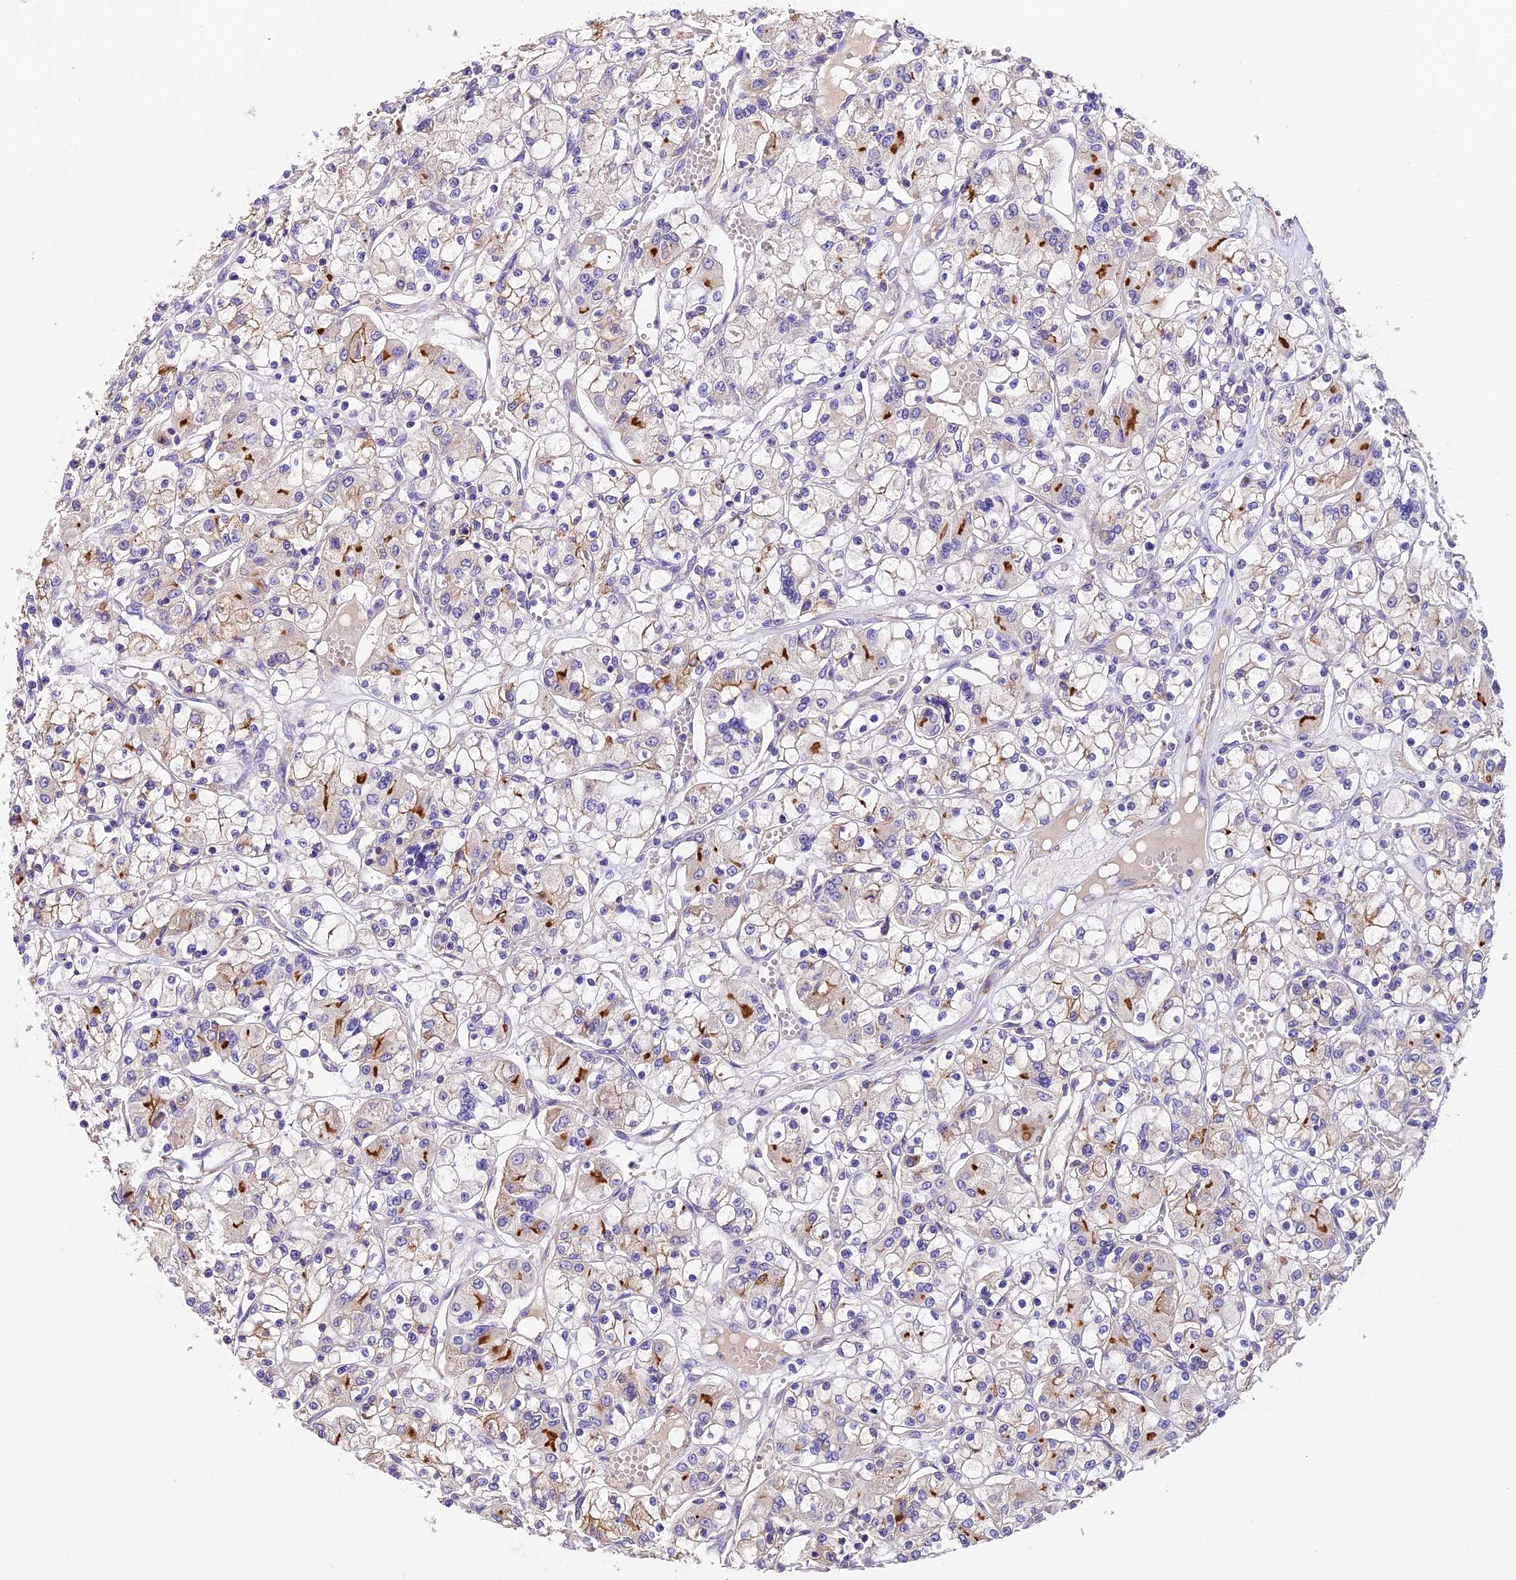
{"staining": {"intensity": "moderate", "quantity": "<25%", "location": "cytoplasmic/membranous"}, "tissue": "renal cancer", "cell_type": "Tumor cells", "image_type": "cancer", "snomed": [{"axis": "morphology", "description": "Adenocarcinoma, NOS"}, {"axis": "topography", "description": "Kidney"}], "caption": "Tumor cells display low levels of moderate cytoplasmic/membranous staining in approximately <25% of cells in human renal adenocarcinoma.", "gene": "TBC1D1", "patient": {"sex": "female", "age": 59}}